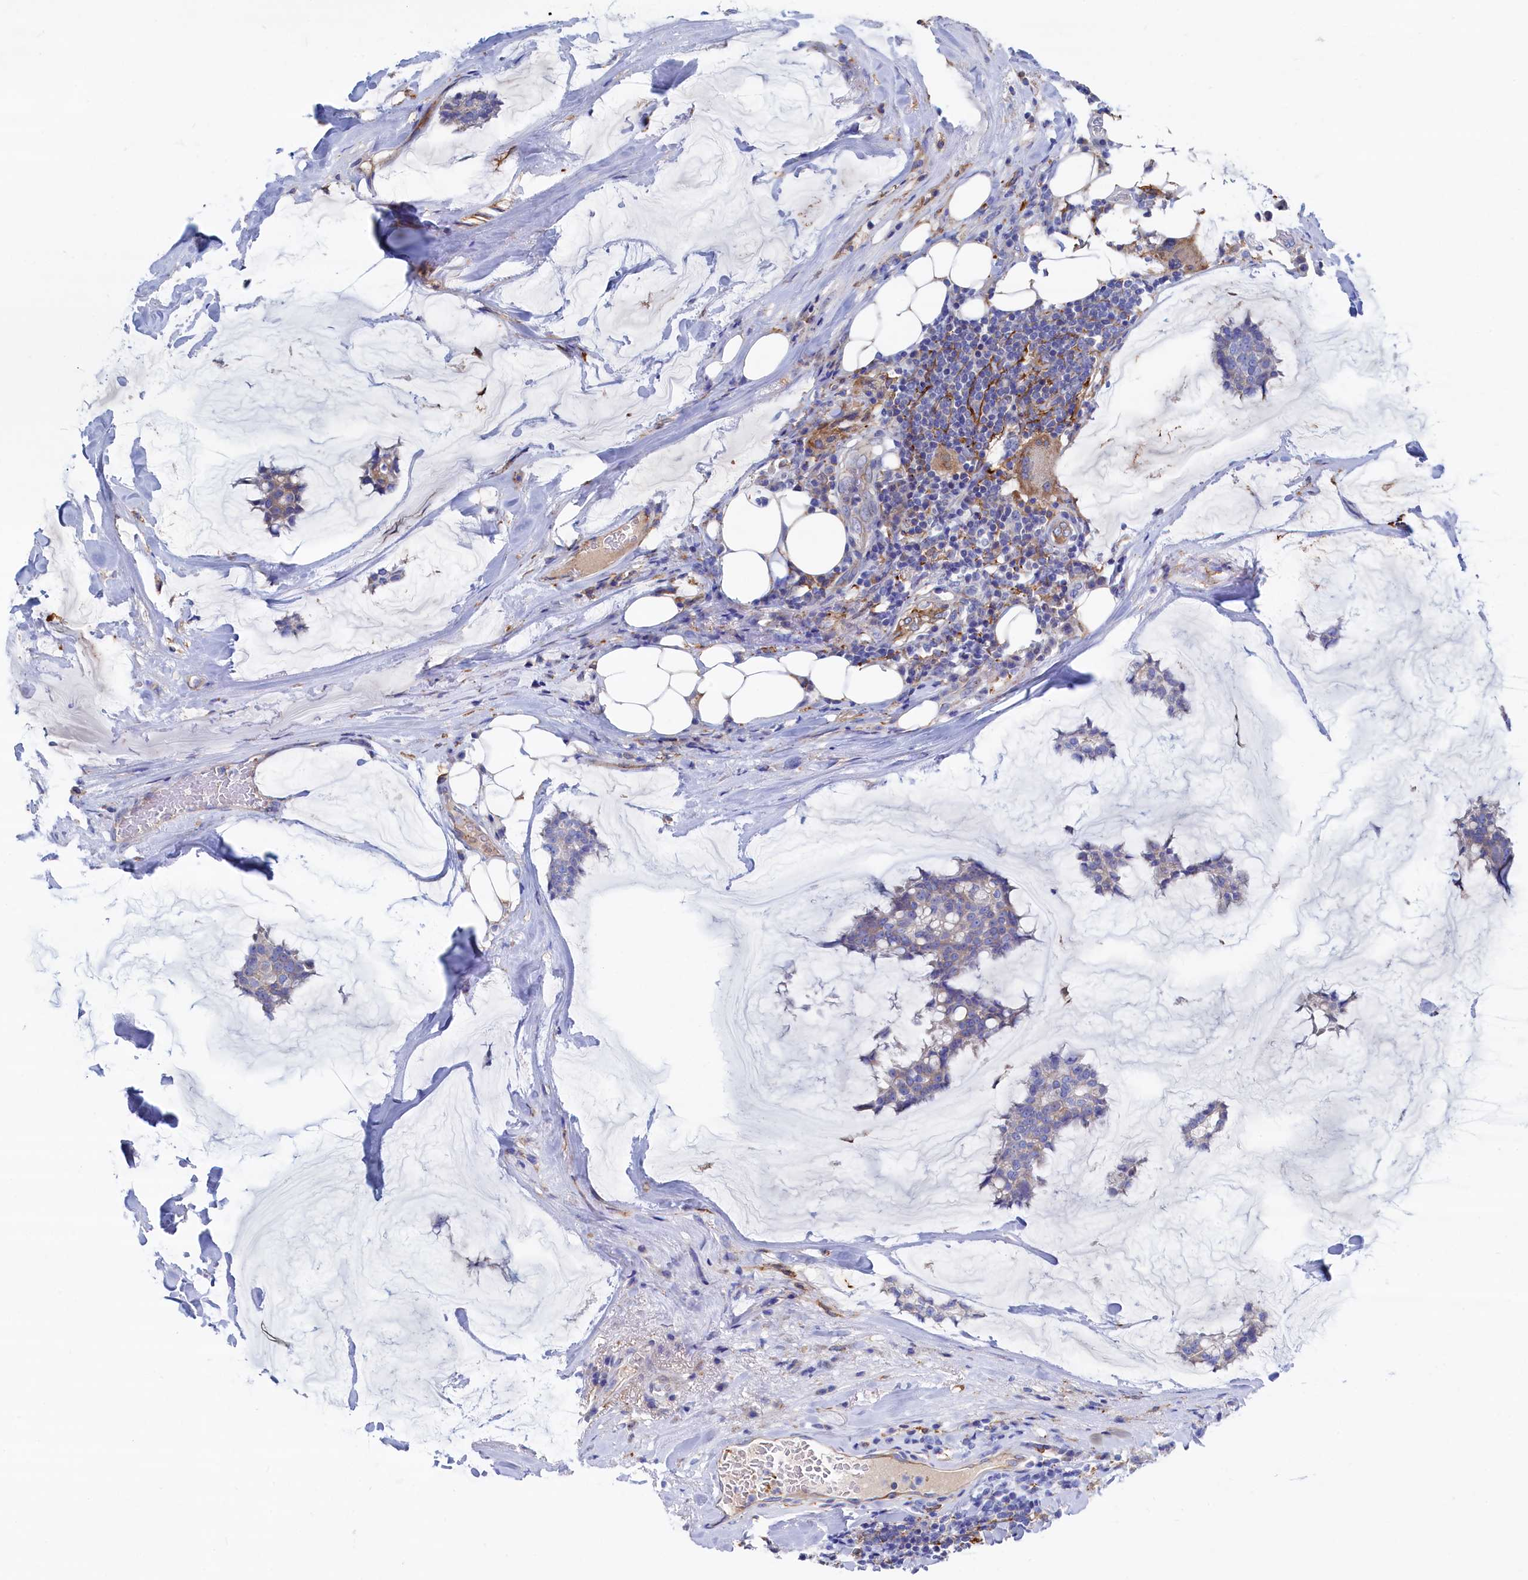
{"staining": {"intensity": "weak", "quantity": ">75%", "location": "cytoplasmic/membranous"}, "tissue": "breast cancer", "cell_type": "Tumor cells", "image_type": "cancer", "snomed": [{"axis": "morphology", "description": "Duct carcinoma"}, {"axis": "topography", "description": "Breast"}], "caption": "Breast cancer tissue demonstrates weak cytoplasmic/membranous staining in approximately >75% of tumor cells", "gene": "C12orf73", "patient": {"sex": "female", "age": 93}}